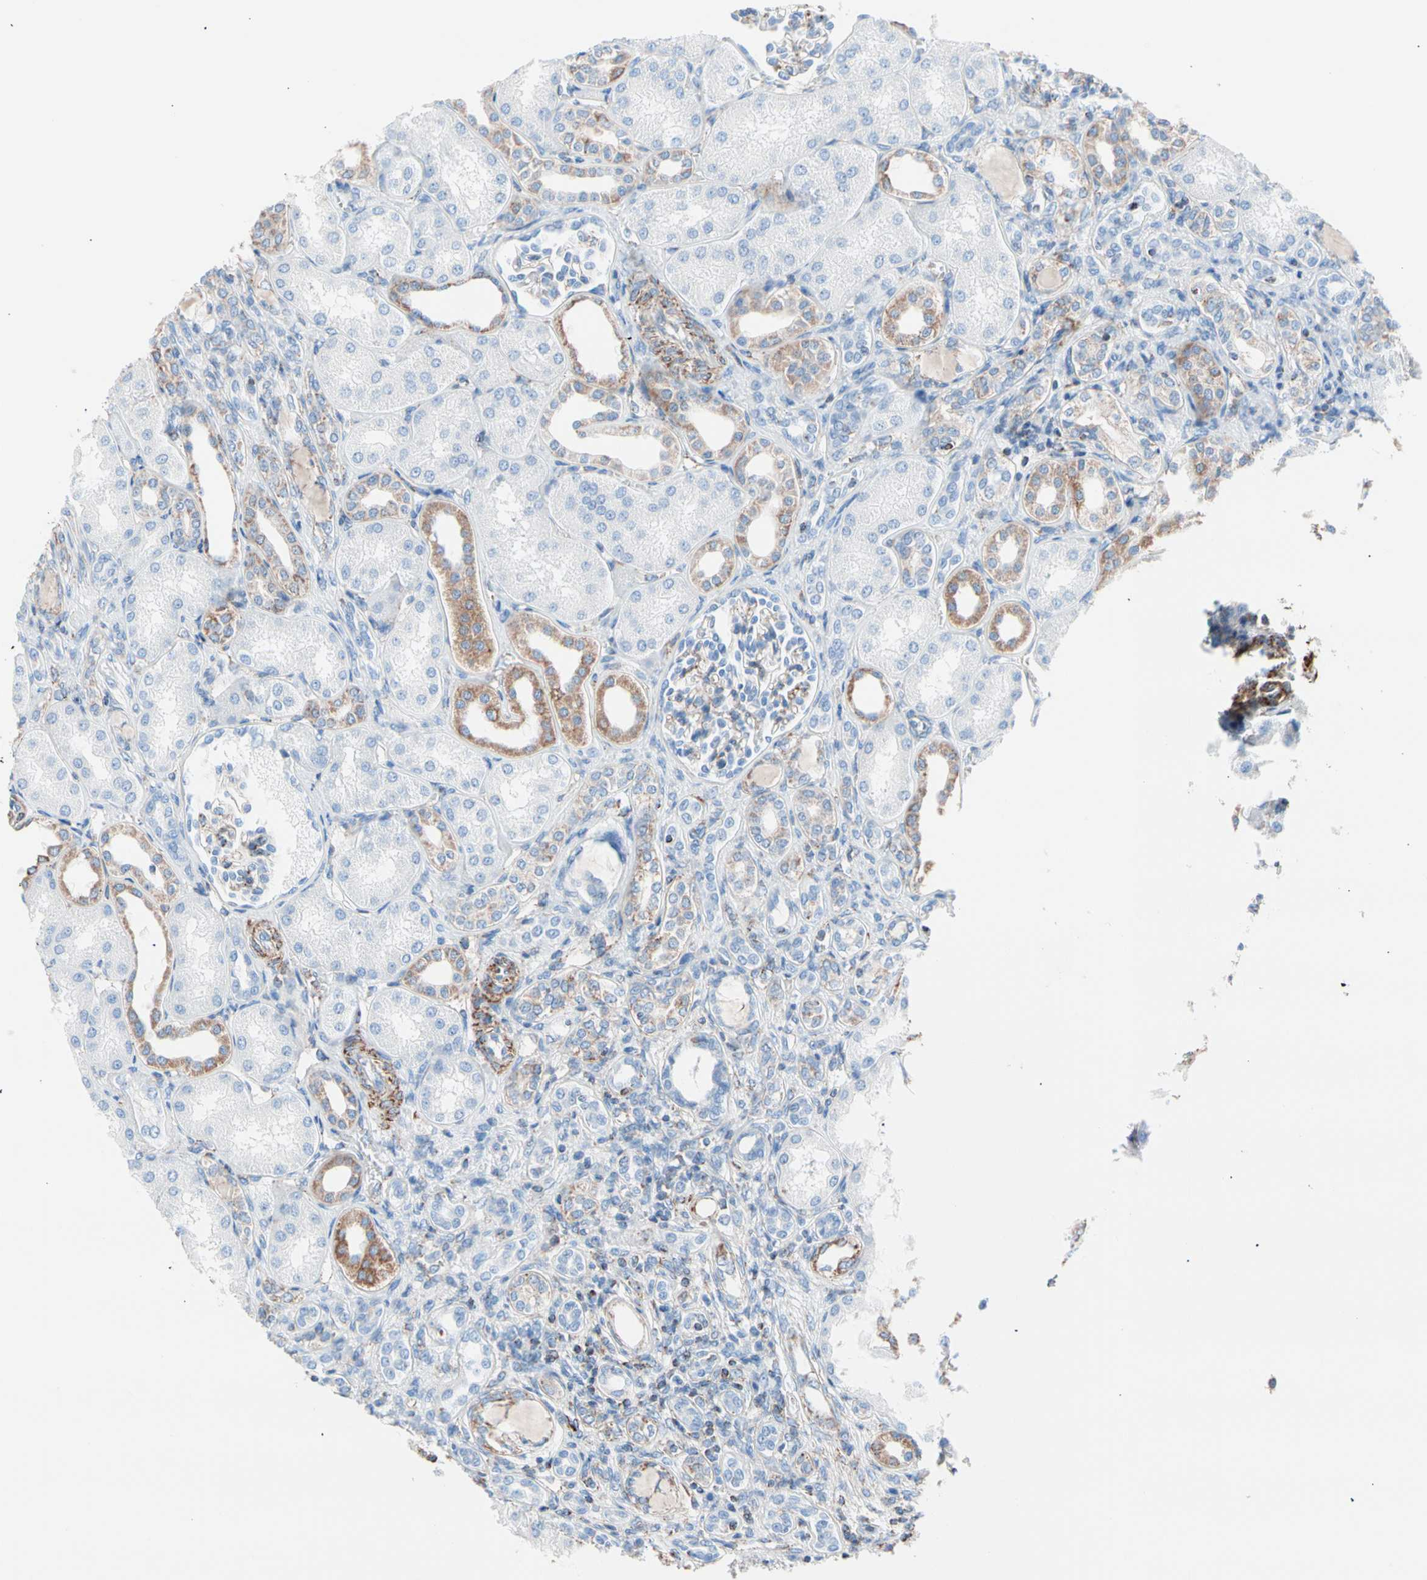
{"staining": {"intensity": "weak", "quantity": "<25%", "location": "cytoplasmic/membranous"}, "tissue": "kidney", "cell_type": "Cells in glomeruli", "image_type": "normal", "snomed": [{"axis": "morphology", "description": "Normal tissue, NOS"}, {"axis": "topography", "description": "Kidney"}], "caption": "Human kidney stained for a protein using immunohistochemistry reveals no staining in cells in glomeruli.", "gene": "HK1", "patient": {"sex": "male", "age": 7}}